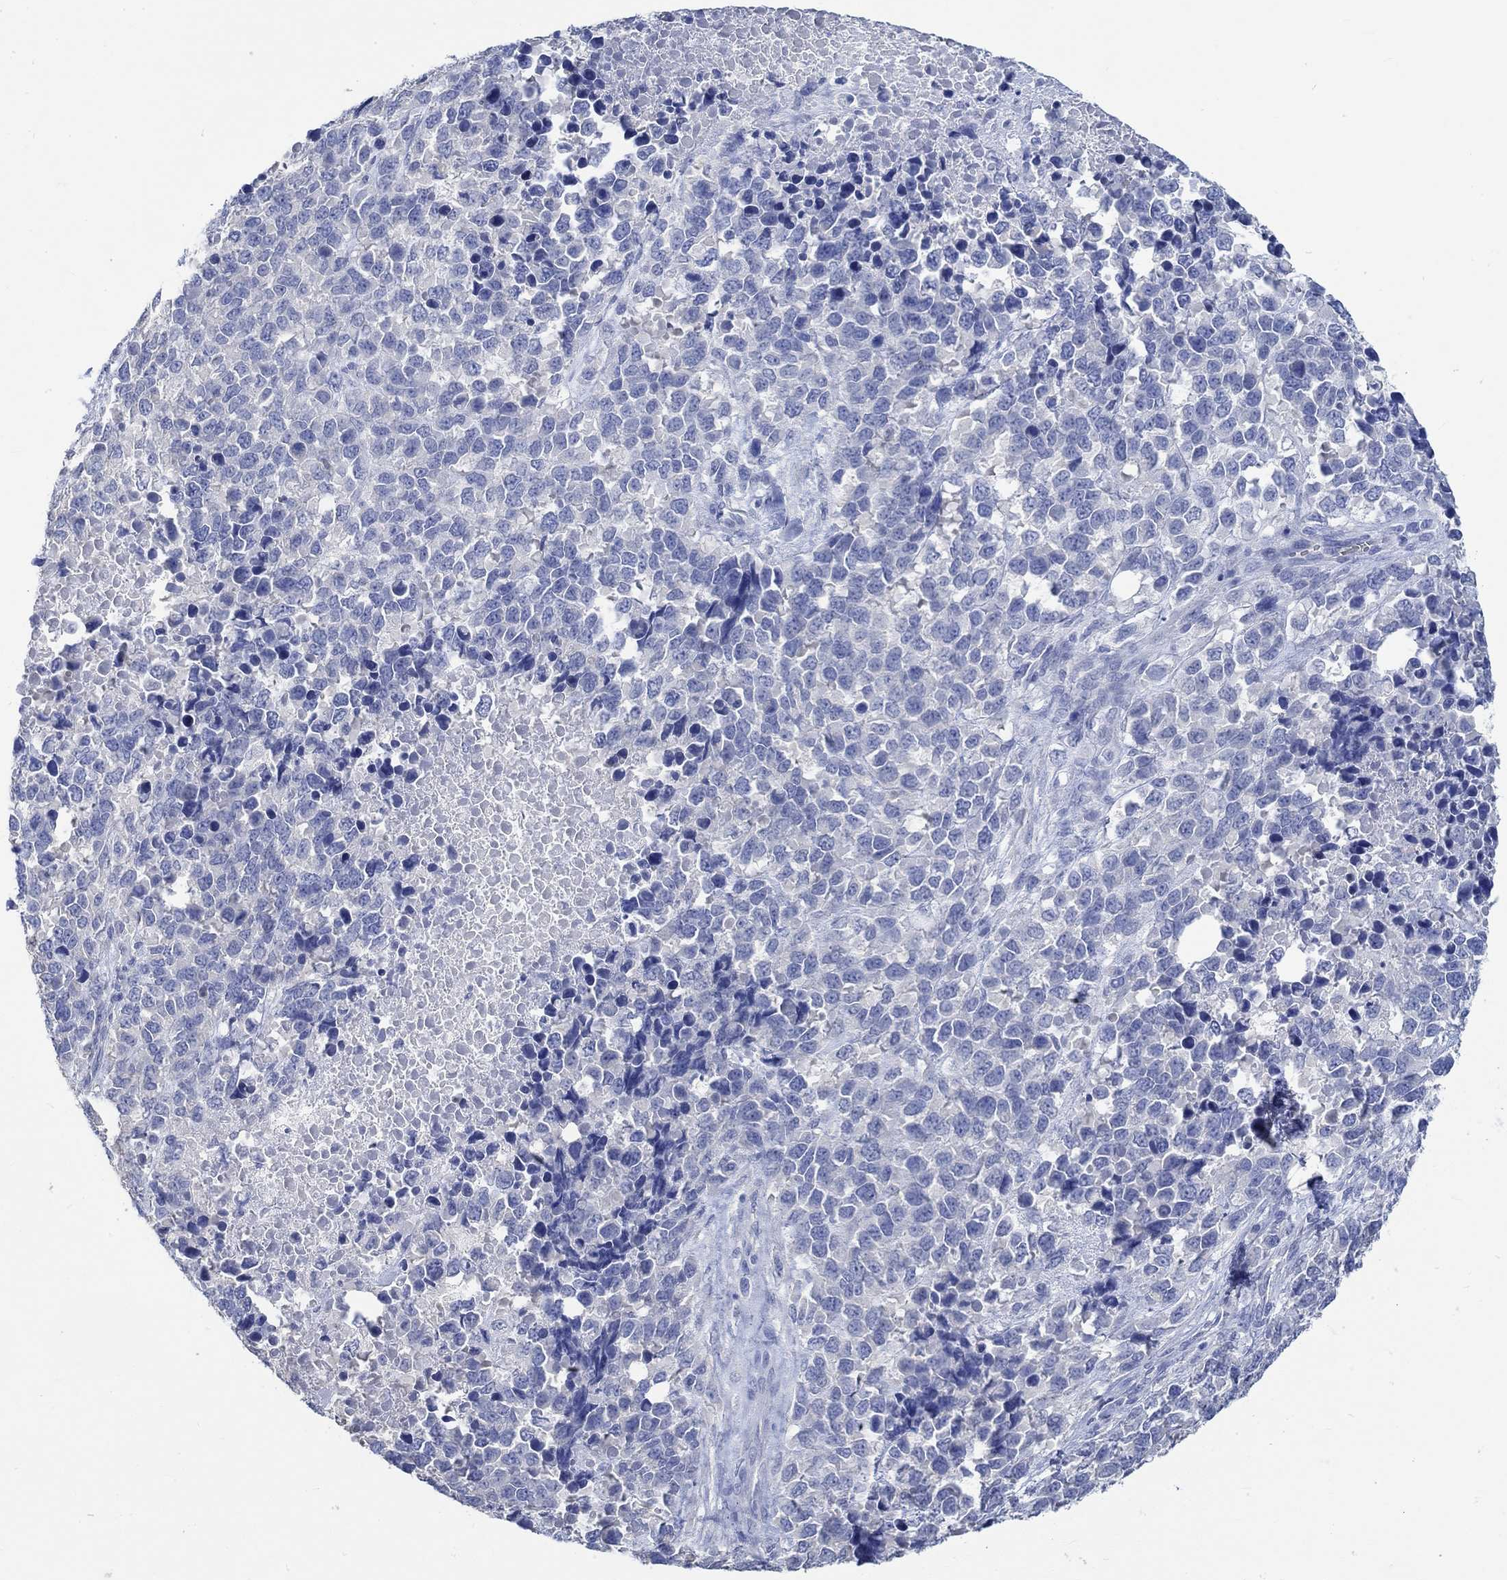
{"staining": {"intensity": "negative", "quantity": "none", "location": "none"}, "tissue": "melanoma", "cell_type": "Tumor cells", "image_type": "cancer", "snomed": [{"axis": "morphology", "description": "Malignant melanoma, Metastatic site"}, {"axis": "topography", "description": "Skin"}], "caption": "Immunohistochemistry (IHC) of human malignant melanoma (metastatic site) displays no positivity in tumor cells.", "gene": "KCNA1", "patient": {"sex": "male", "age": 84}}